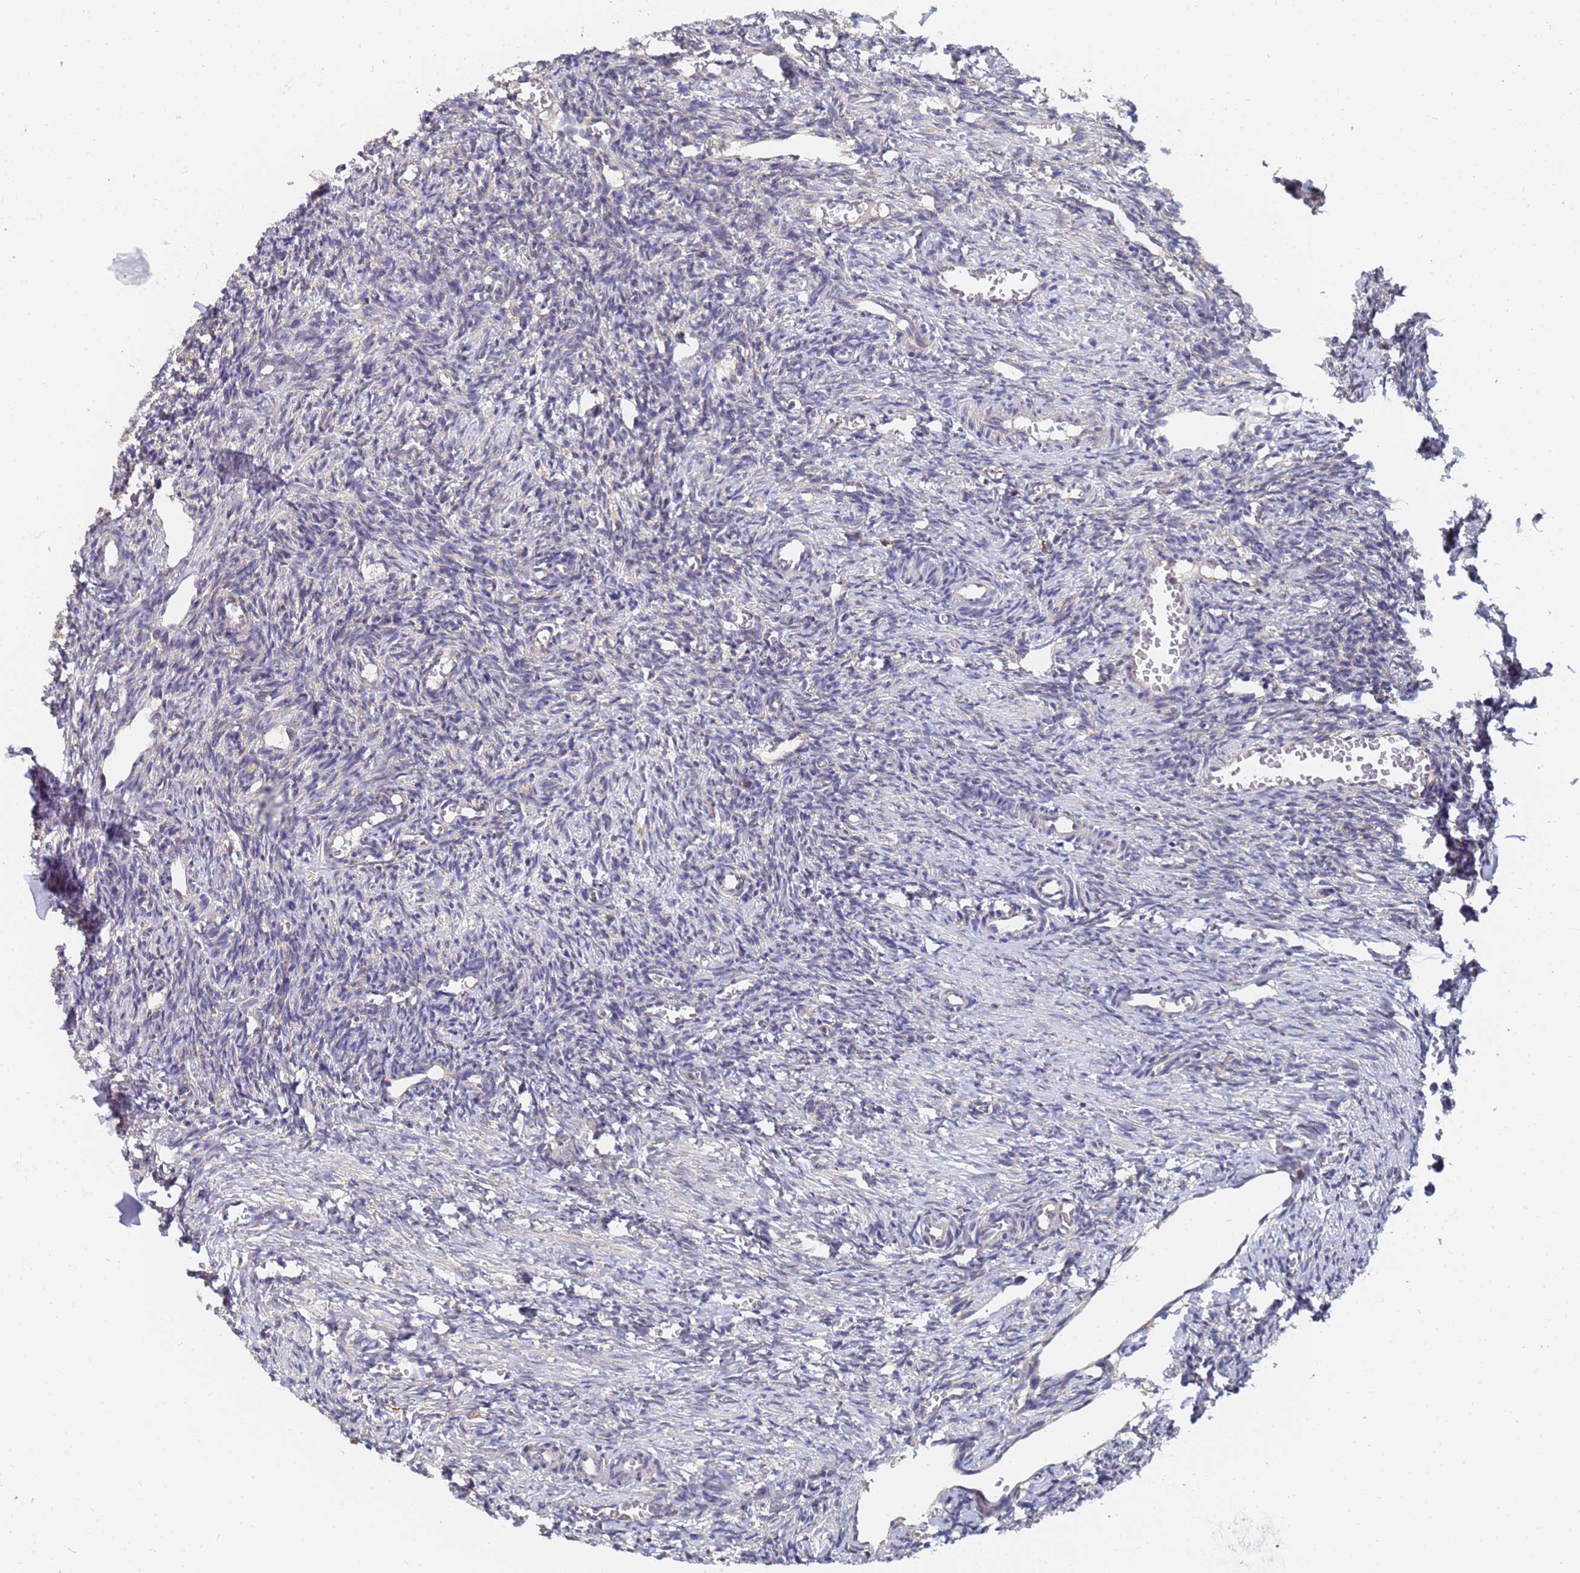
{"staining": {"intensity": "negative", "quantity": "none", "location": "none"}, "tissue": "ovary", "cell_type": "Ovarian stroma cells", "image_type": "normal", "snomed": [{"axis": "morphology", "description": "Normal tissue, NOS"}, {"axis": "topography", "description": "Ovary"}], "caption": "High magnification brightfield microscopy of benign ovary stained with DAB (3,3'-diaminobenzidine) (brown) and counterstained with hematoxylin (blue): ovarian stroma cells show no significant positivity.", "gene": "ALS2CL", "patient": {"sex": "female", "age": 27}}